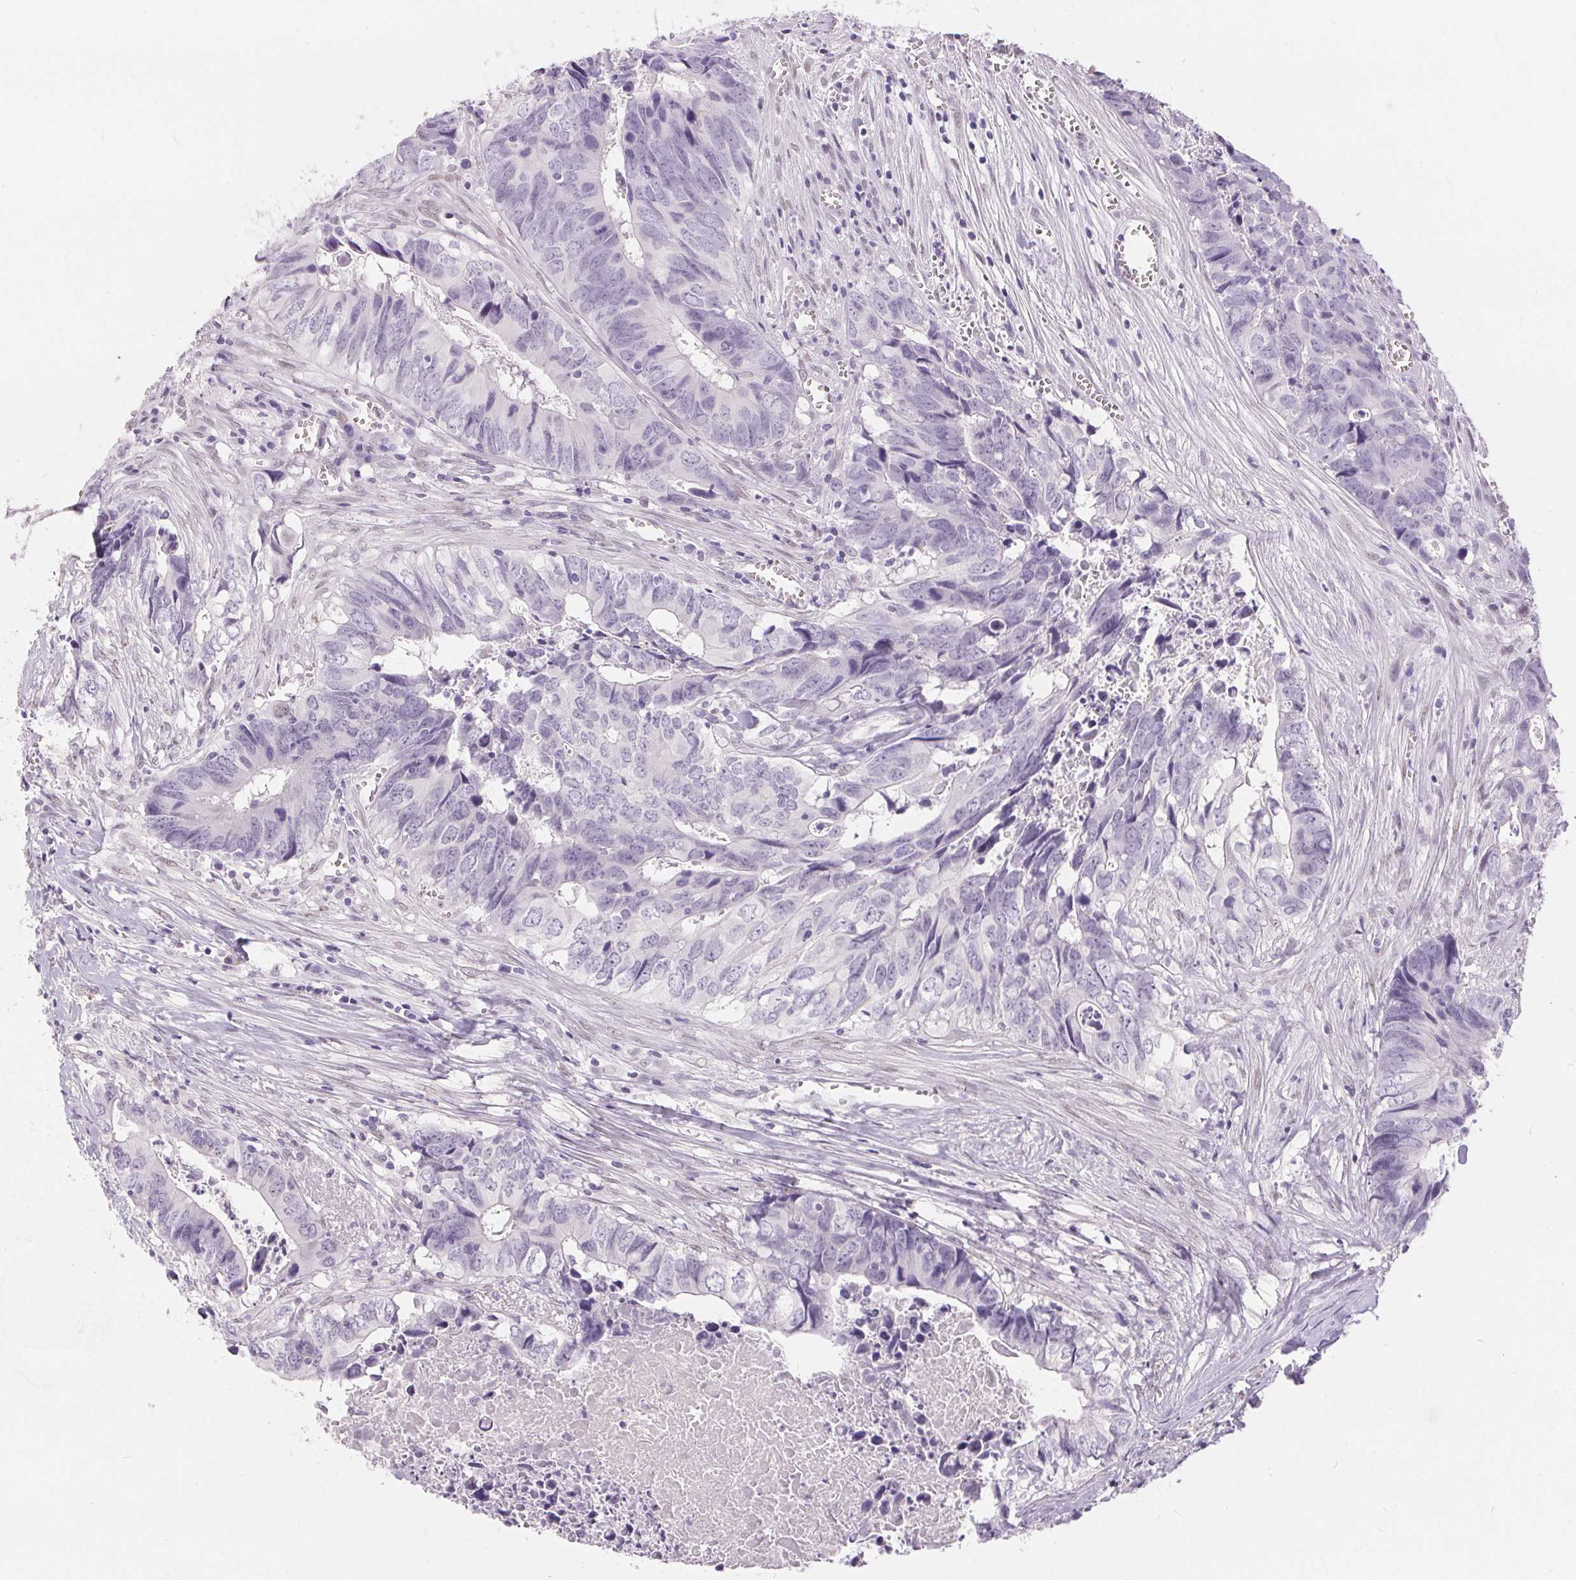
{"staining": {"intensity": "negative", "quantity": "none", "location": "none"}, "tissue": "colorectal cancer", "cell_type": "Tumor cells", "image_type": "cancer", "snomed": [{"axis": "morphology", "description": "Adenocarcinoma, NOS"}, {"axis": "topography", "description": "Colon"}], "caption": "IHC micrograph of adenocarcinoma (colorectal) stained for a protein (brown), which displays no positivity in tumor cells. (DAB (3,3'-diaminobenzidine) immunohistochemistry (IHC), high magnification).", "gene": "GBP6", "patient": {"sex": "female", "age": 82}}